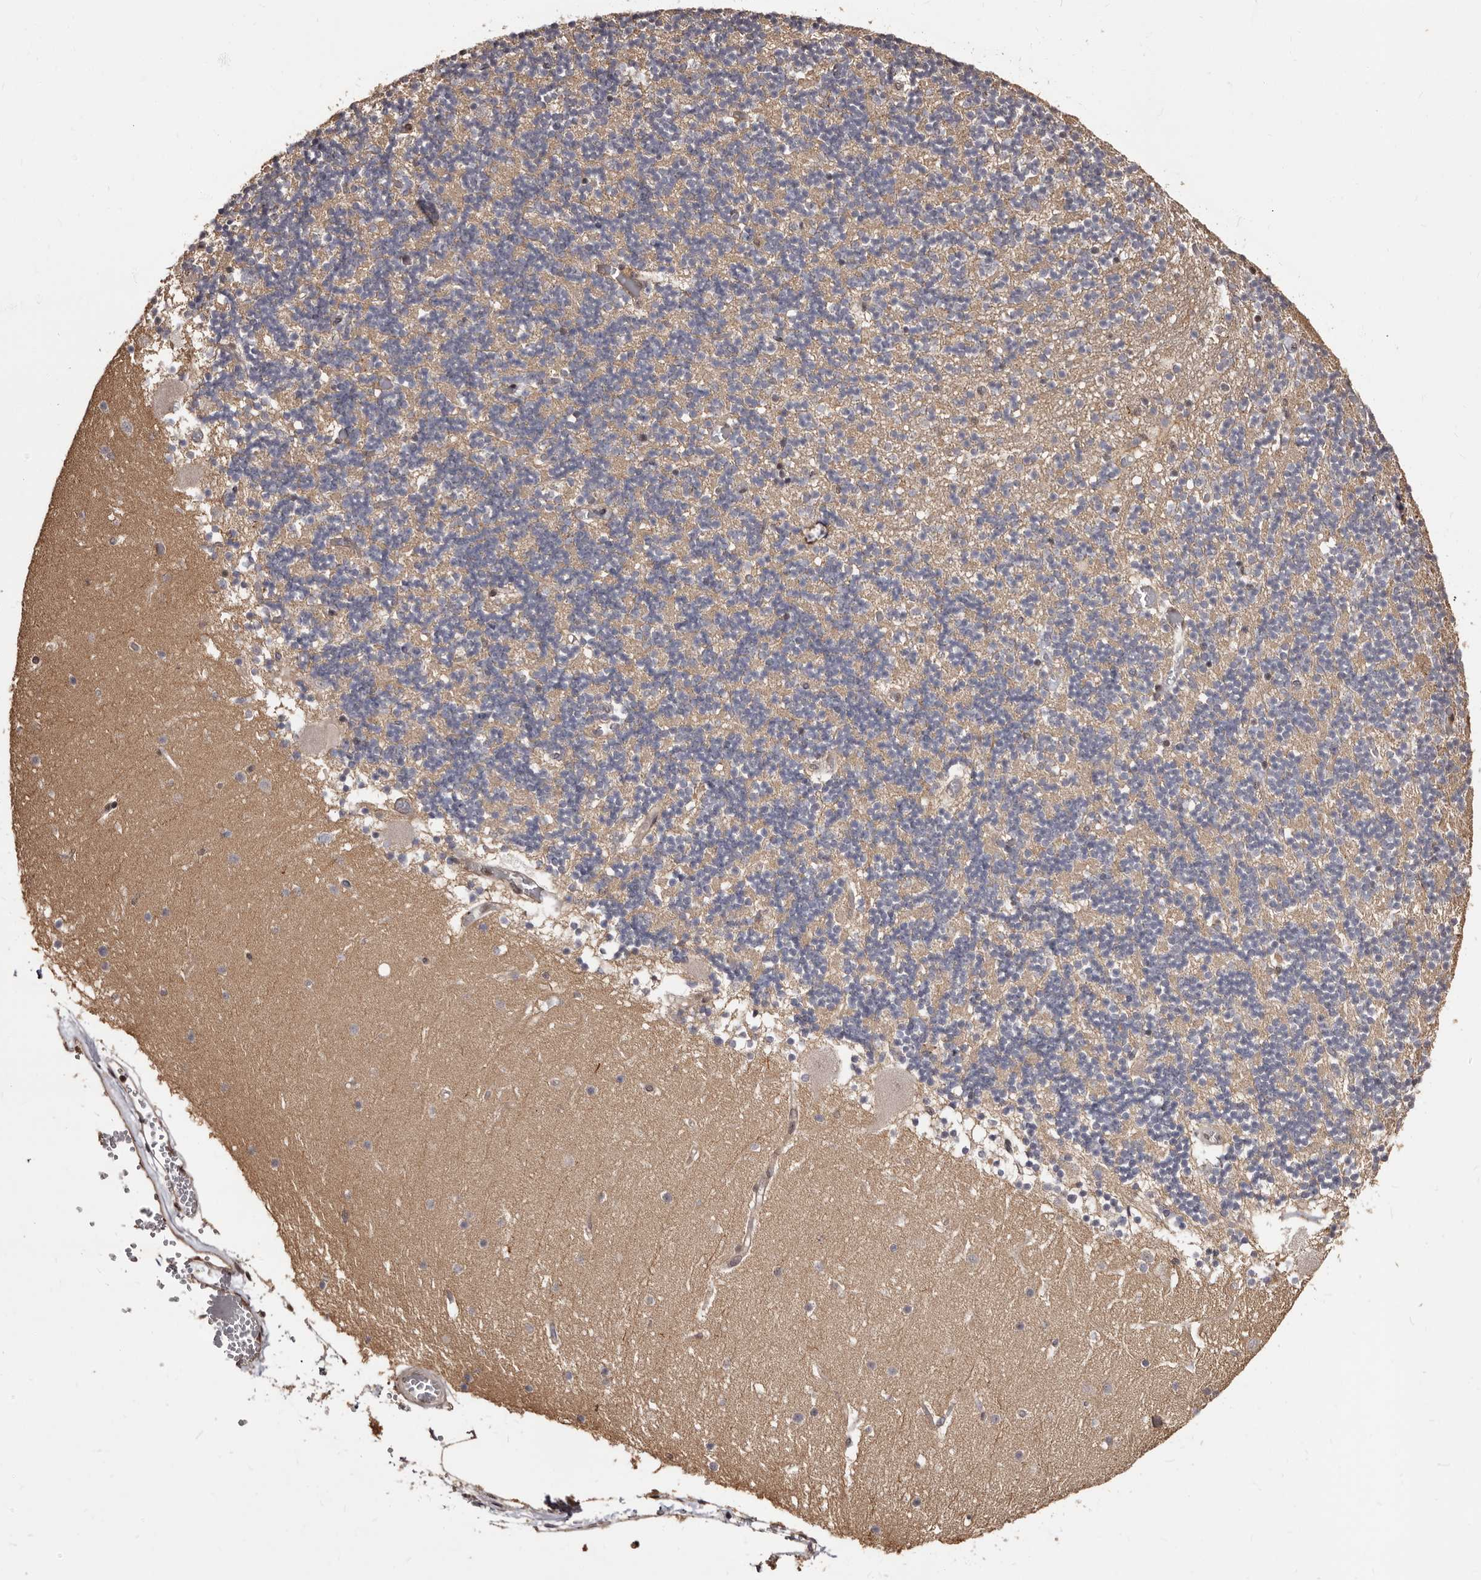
{"staining": {"intensity": "negative", "quantity": "none", "location": "none"}, "tissue": "cerebellum", "cell_type": "Cells in granular layer", "image_type": "normal", "snomed": [{"axis": "morphology", "description": "Normal tissue, NOS"}, {"axis": "topography", "description": "Cerebellum"}], "caption": "The IHC histopathology image has no significant staining in cells in granular layer of cerebellum. The staining is performed using DAB brown chromogen with nuclei counter-stained in using hematoxylin.", "gene": "TBC1D22B", "patient": {"sex": "female", "age": 28}}